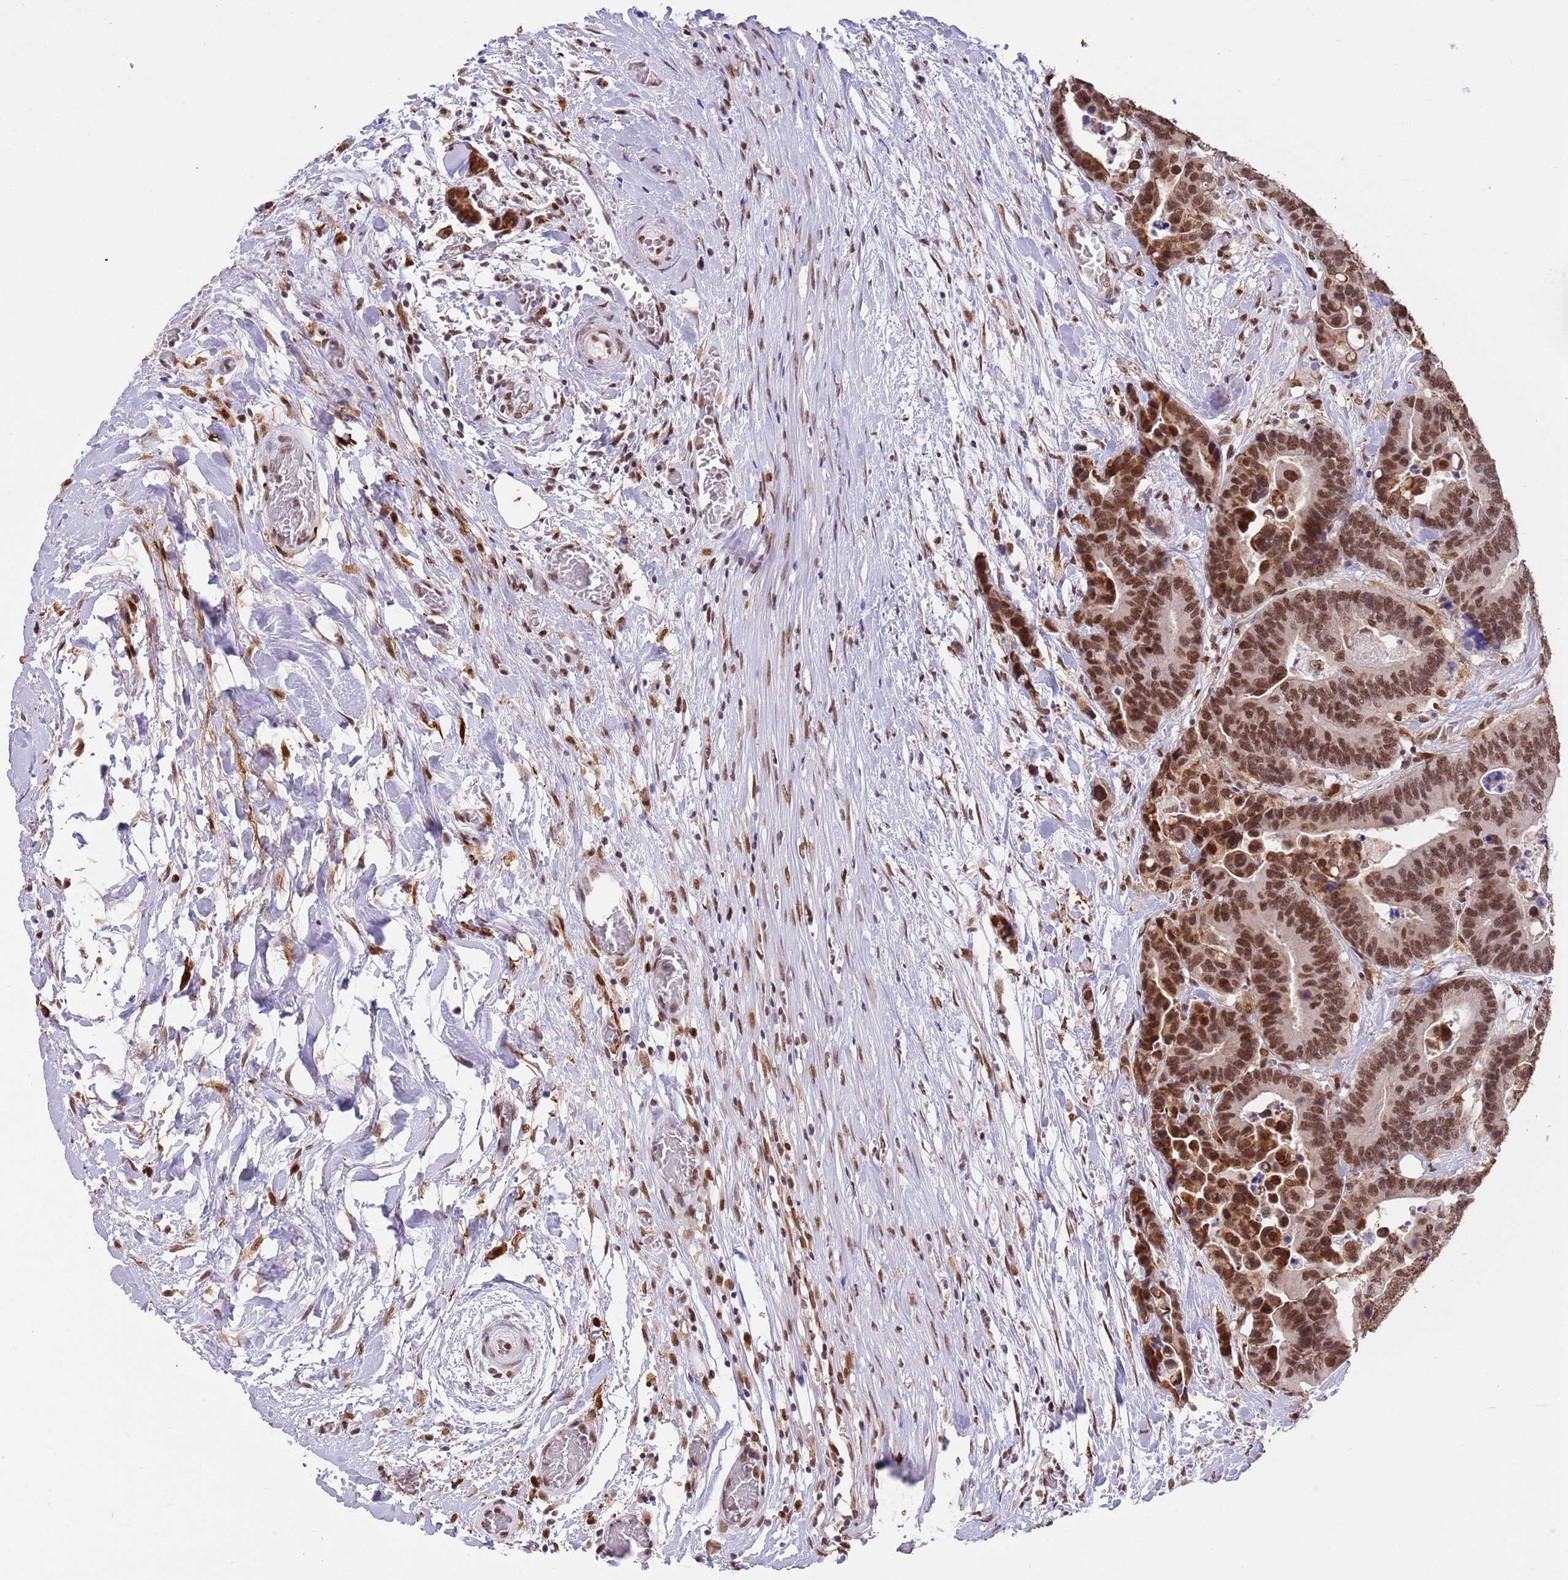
{"staining": {"intensity": "moderate", "quantity": ">75%", "location": "nuclear"}, "tissue": "colorectal cancer", "cell_type": "Tumor cells", "image_type": "cancer", "snomed": [{"axis": "morphology", "description": "Adenocarcinoma, NOS"}, {"axis": "topography", "description": "Colon"}], "caption": "IHC (DAB) staining of human colorectal cancer exhibits moderate nuclear protein positivity in about >75% of tumor cells.", "gene": "TRIM32", "patient": {"sex": "male", "age": 82}}